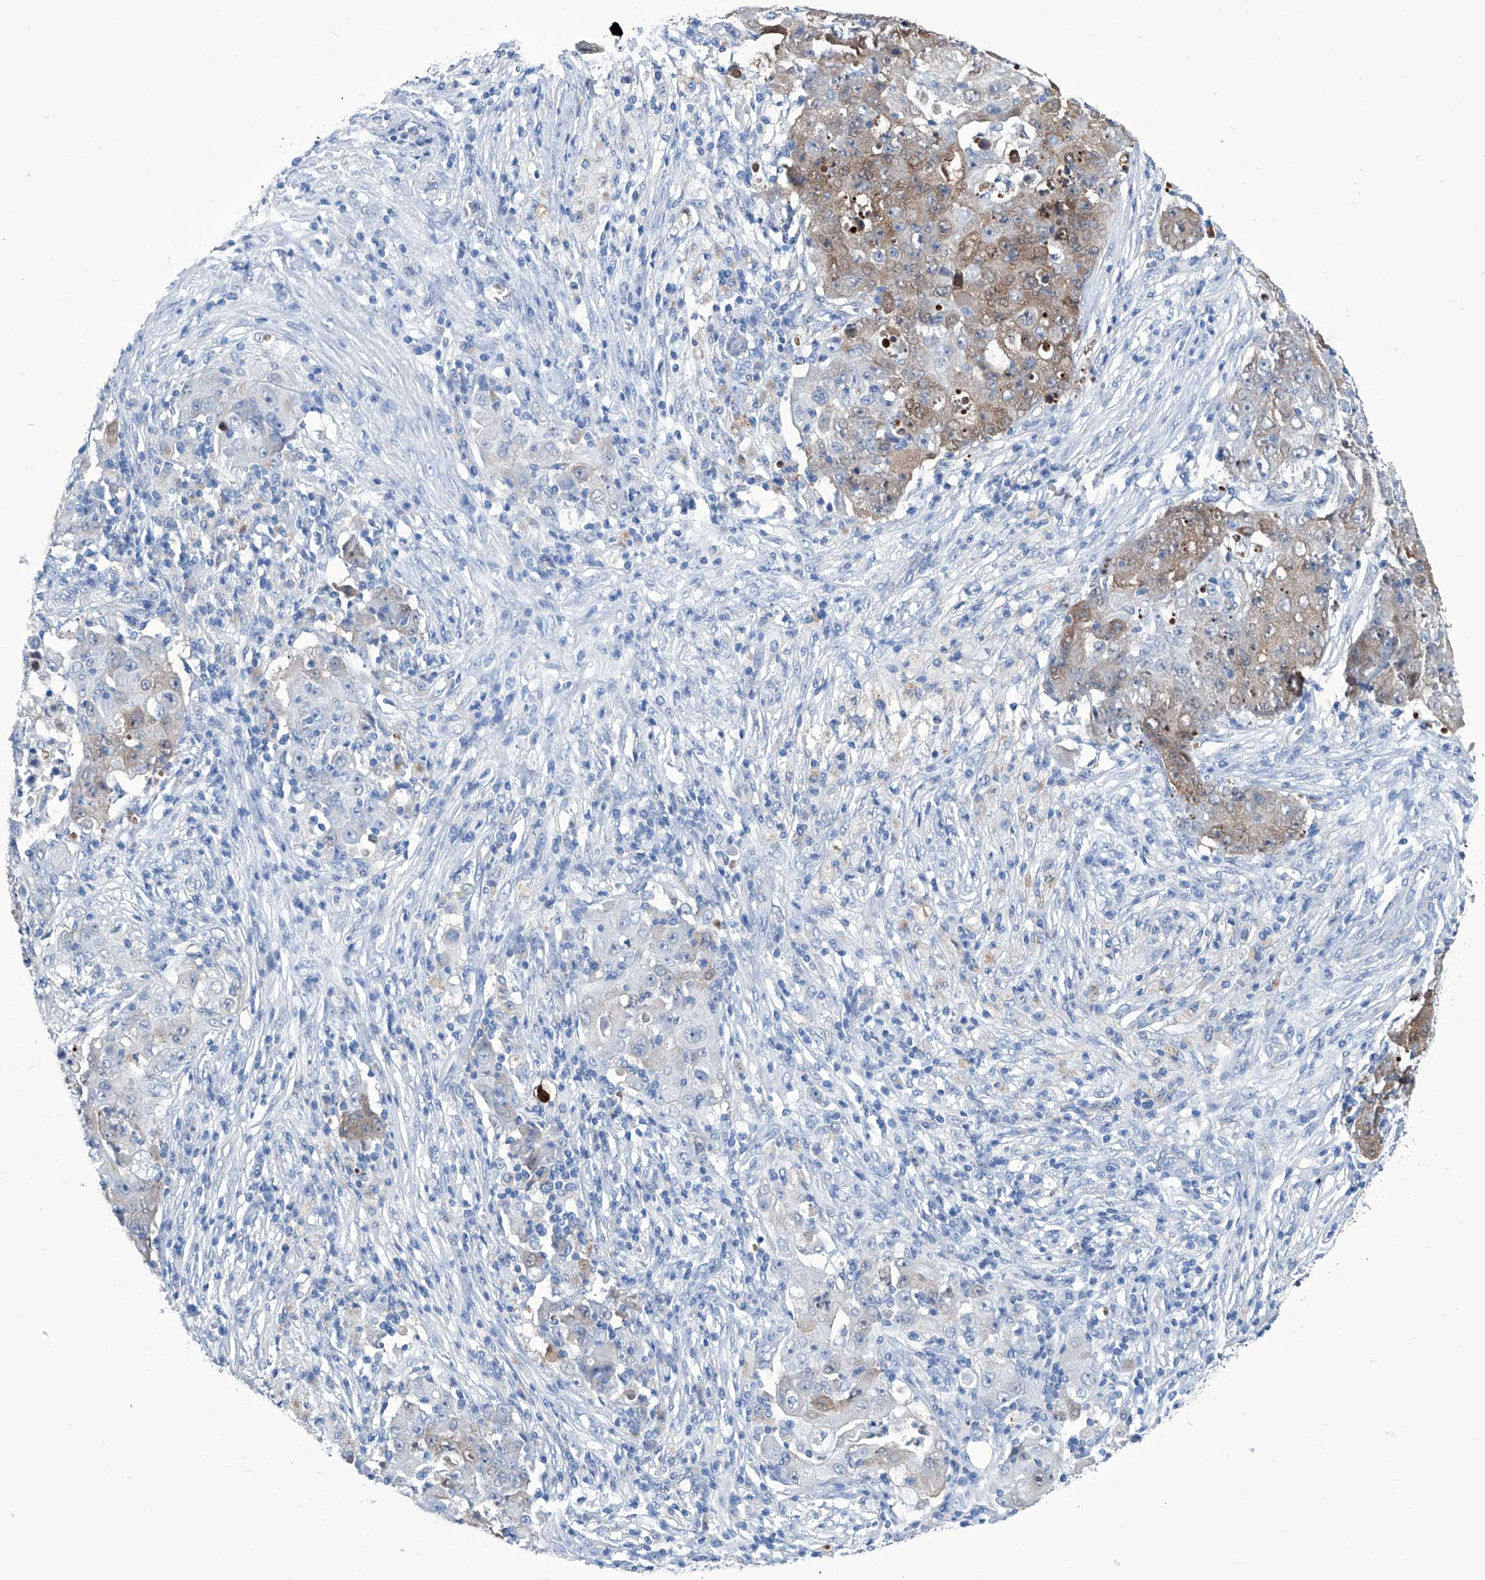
{"staining": {"intensity": "moderate", "quantity": "25%-75%", "location": "cytoplasmic/membranous"}, "tissue": "ovarian cancer", "cell_type": "Tumor cells", "image_type": "cancer", "snomed": [{"axis": "morphology", "description": "Carcinoma, endometroid"}, {"axis": "topography", "description": "Ovary"}], "caption": "Immunohistochemical staining of human endometroid carcinoma (ovarian) displays medium levels of moderate cytoplasmic/membranous positivity in about 25%-75% of tumor cells.", "gene": "IMPA2", "patient": {"sex": "female", "age": 42}}